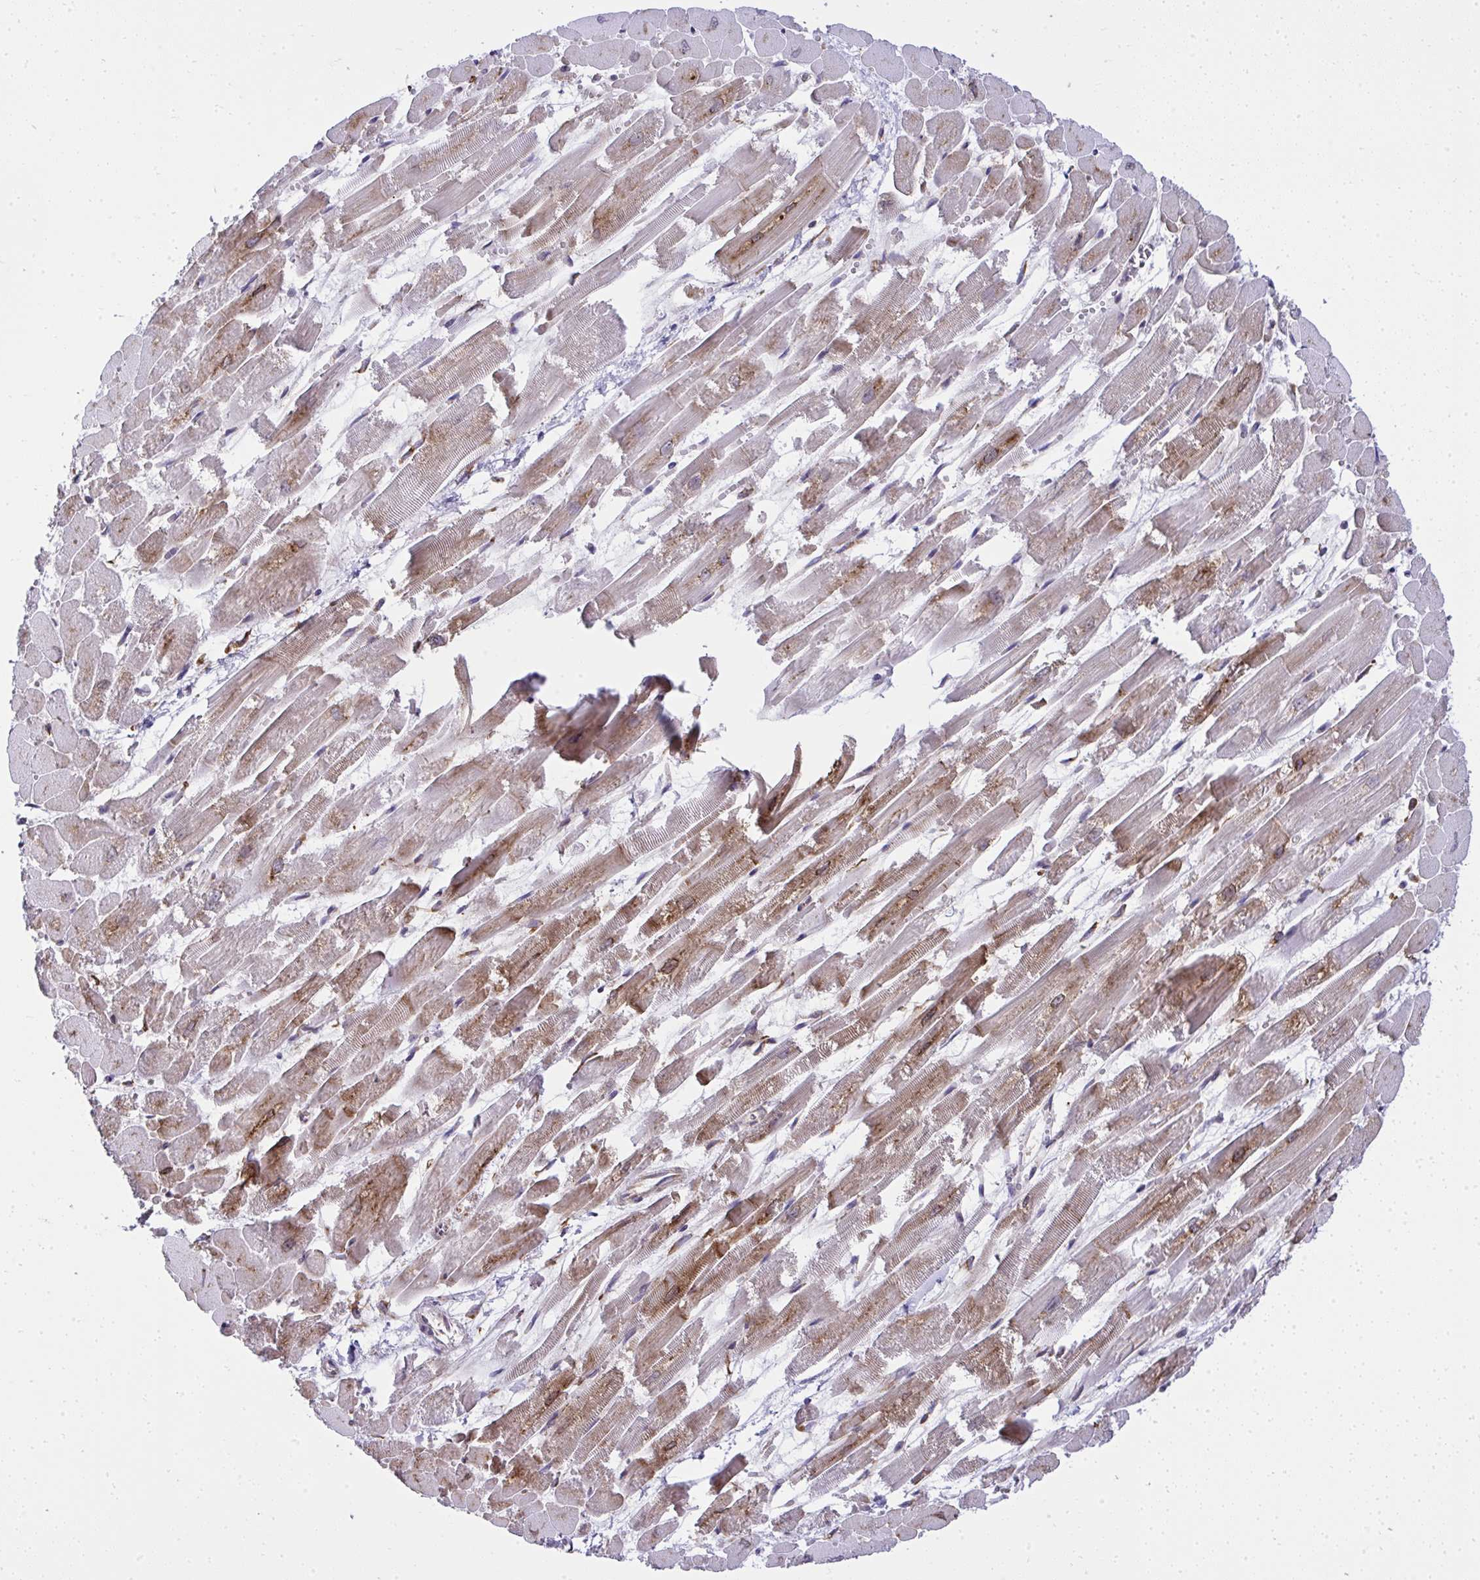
{"staining": {"intensity": "moderate", "quantity": ">75%", "location": "cytoplasmic/membranous"}, "tissue": "heart muscle", "cell_type": "Cardiomyocytes", "image_type": "normal", "snomed": [{"axis": "morphology", "description": "Normal tissue, NOS"}, {"axis": "topography", "description": "Heart"}], "caption": "Cardiomyocytes demonstrate medium levels of moderate cytoplasmic/membranous positivity in about >75% of cells in normal heart muscle. (IHC, brightfield microscopy, high magnification).", "gene": "RPS7", "patient": {"sex": "female", "age": 52}}